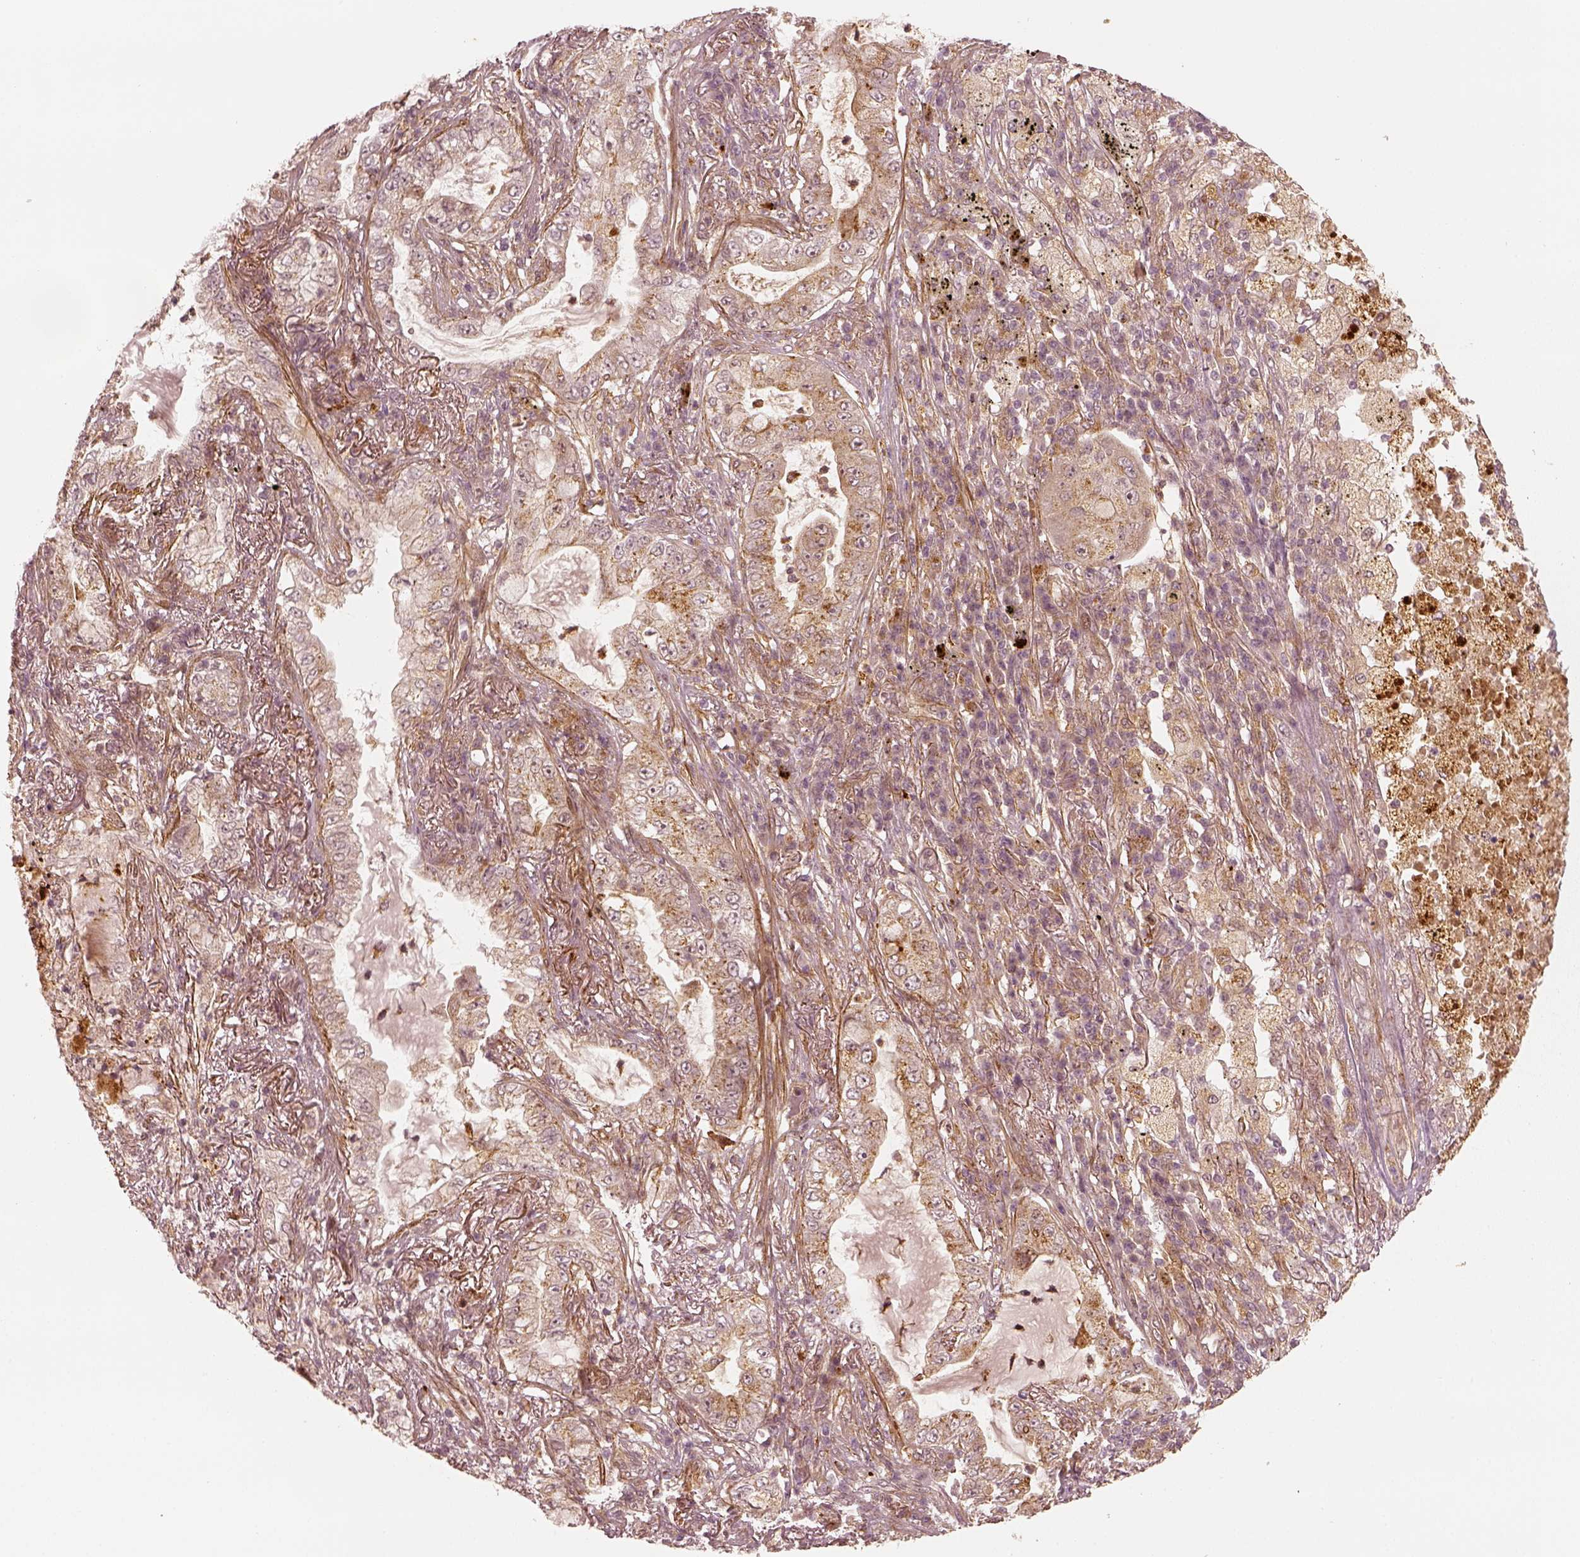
{"staining": {"intensity": "weak", "quantity": ">75%", "location": "cytoplasmic/membranous"}, "tissue": "lung cancer", "cell_type": "Tumor cells", "image_type": "cancer", "snomed": [{"axis": "morphology", "description": "Adenocarcinoma, NOS"}, {"axis": "topography", "description": "Lung"}], "caption": "Protein staining of lung cancer tissue exhibits weak cytoplasmic/membranous positivity in approximately >75% of tumor cells.", "gene": "SLC12A9", "patient": {"sex": "female", "age": 73}}